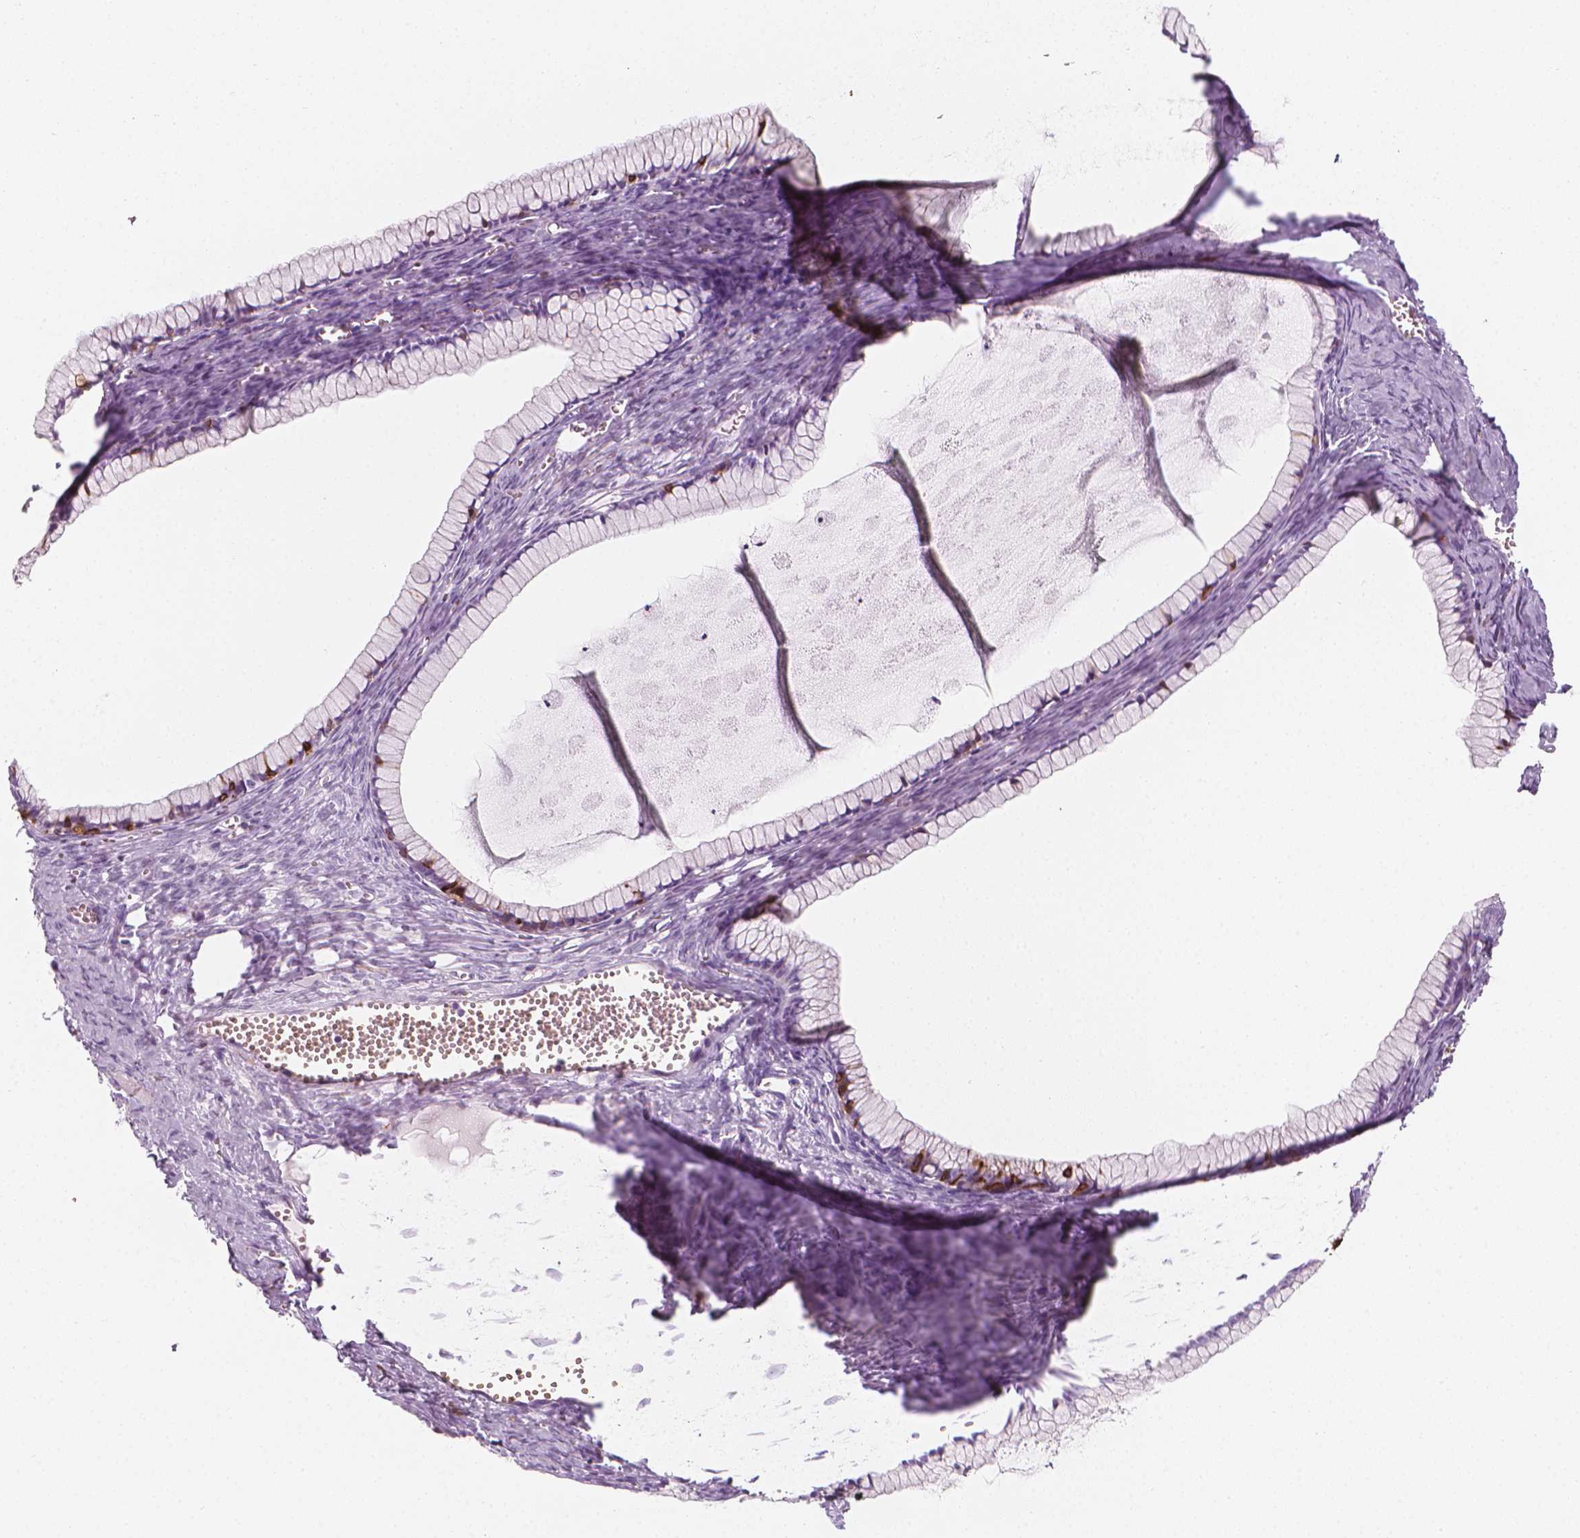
{"staining": {"intensity": "negative", "quantity": "none", "location": "none"}, "tissue": "ovarian cancer", "cell_type": "Tumor cells", "image_type": "cancer", "snomed": [{"axis": "morphology", "description": "Cystadenocarcinoma, mucinous, NOS"}, {"axis": "topography", "description": "Ovary"}], "caption": "A histopathology image of mucinous cystadenocarcinoma (ovarian) stained for a protein displays no brown staining in tumor cells.", "gene": "CES1", "patient": {"sex": "female", "age": 41}}